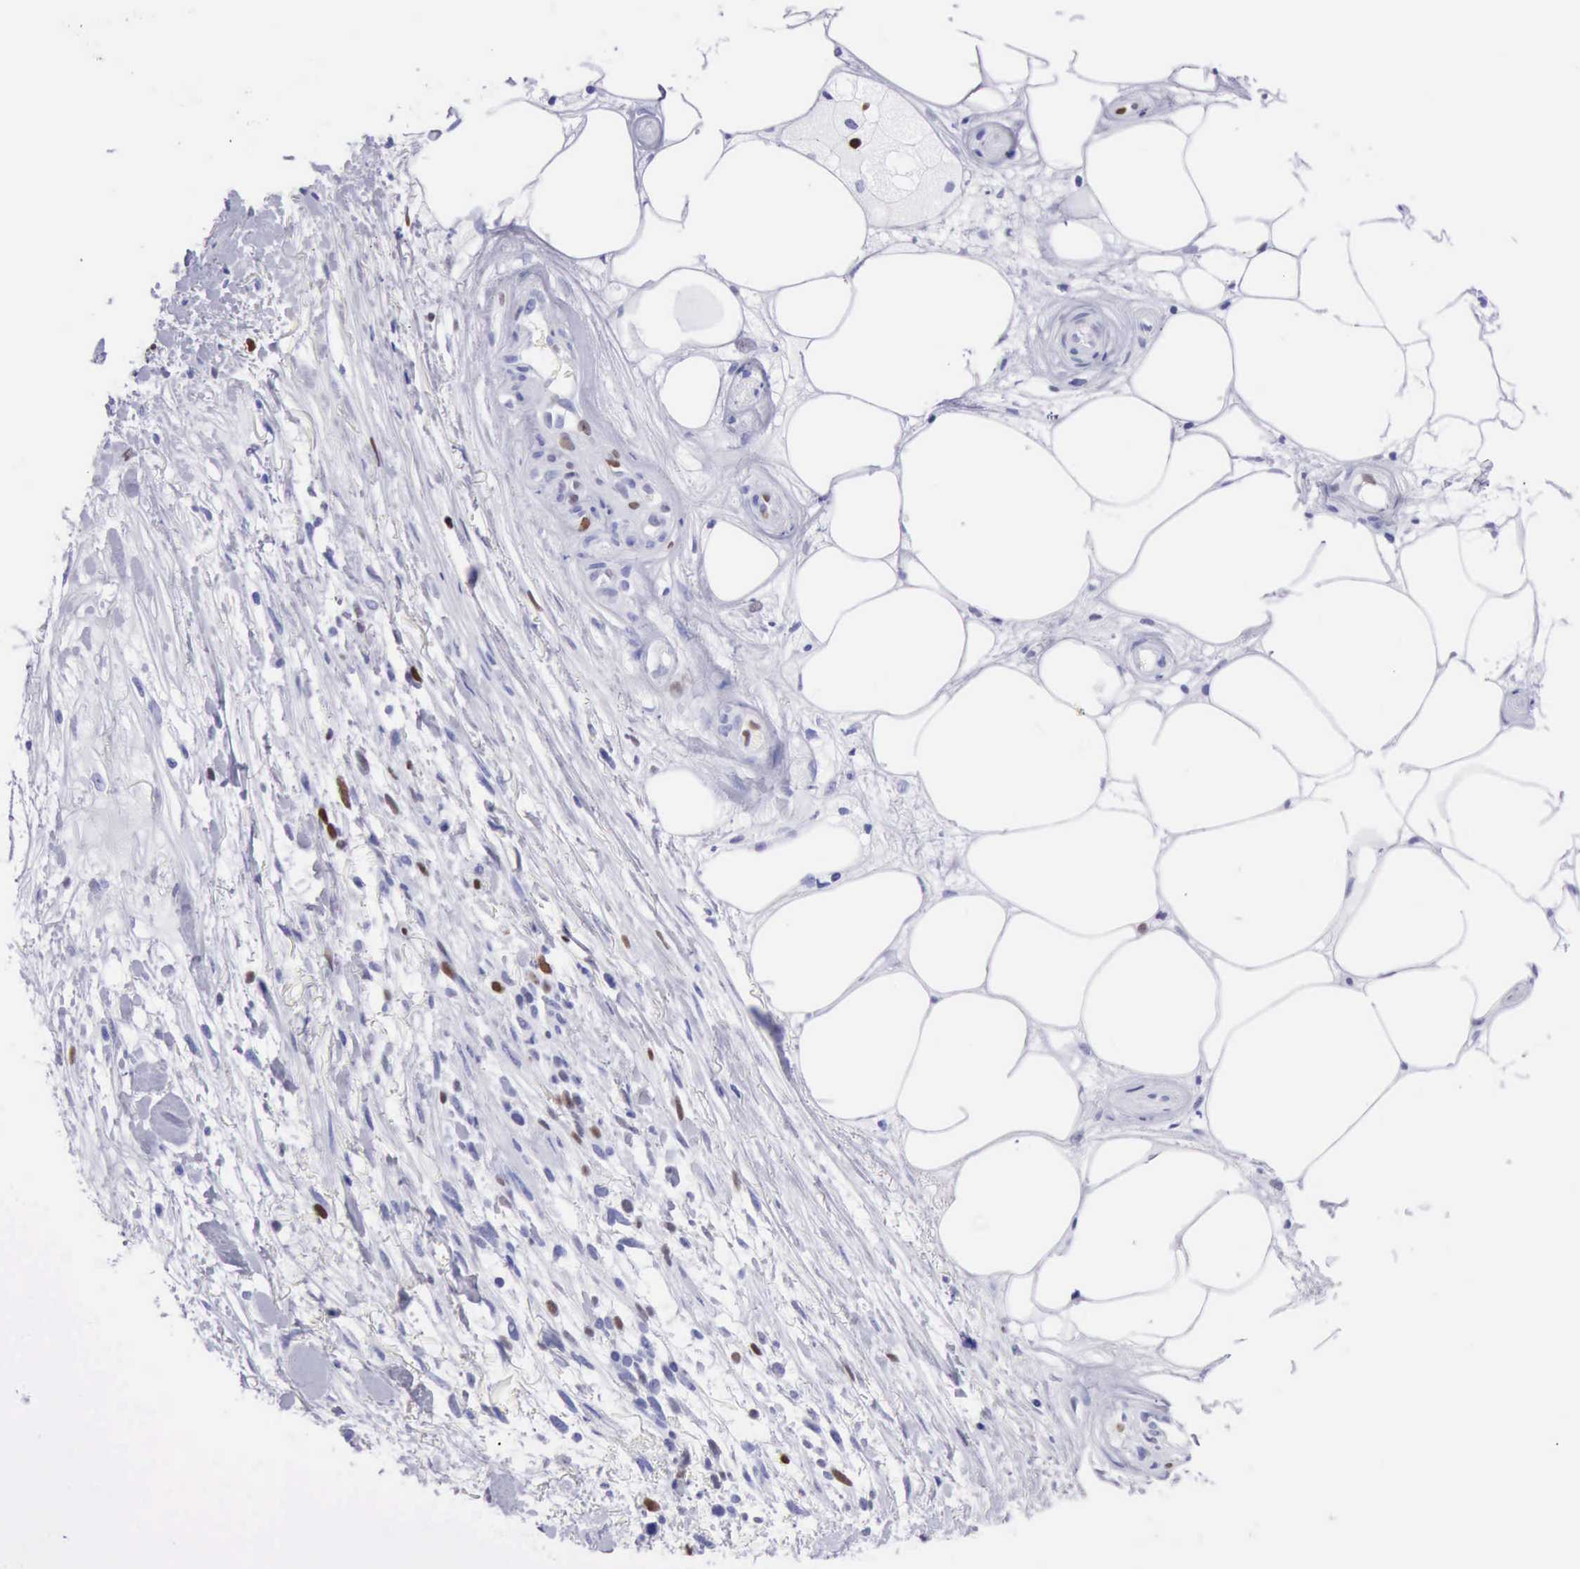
{"staining": {"intensity": "strong", "quantity": "<25%", "location": "nuclear"}, "tissue": "melanoma", "cell_type": "Tumor cells", "image_type": "cancer", "snomed": [{"axis": "morphology", "description": "Malignant melanoma, NOS"}, {"axis": "topography", "description": "Skin"}], "caption": "A histopathology image of malignant melanoma stained for a protein shows strong nuclear brown staining in tumor cells.", "gene": "MCM2", "patient": {"sex": "female", "age": 85}}